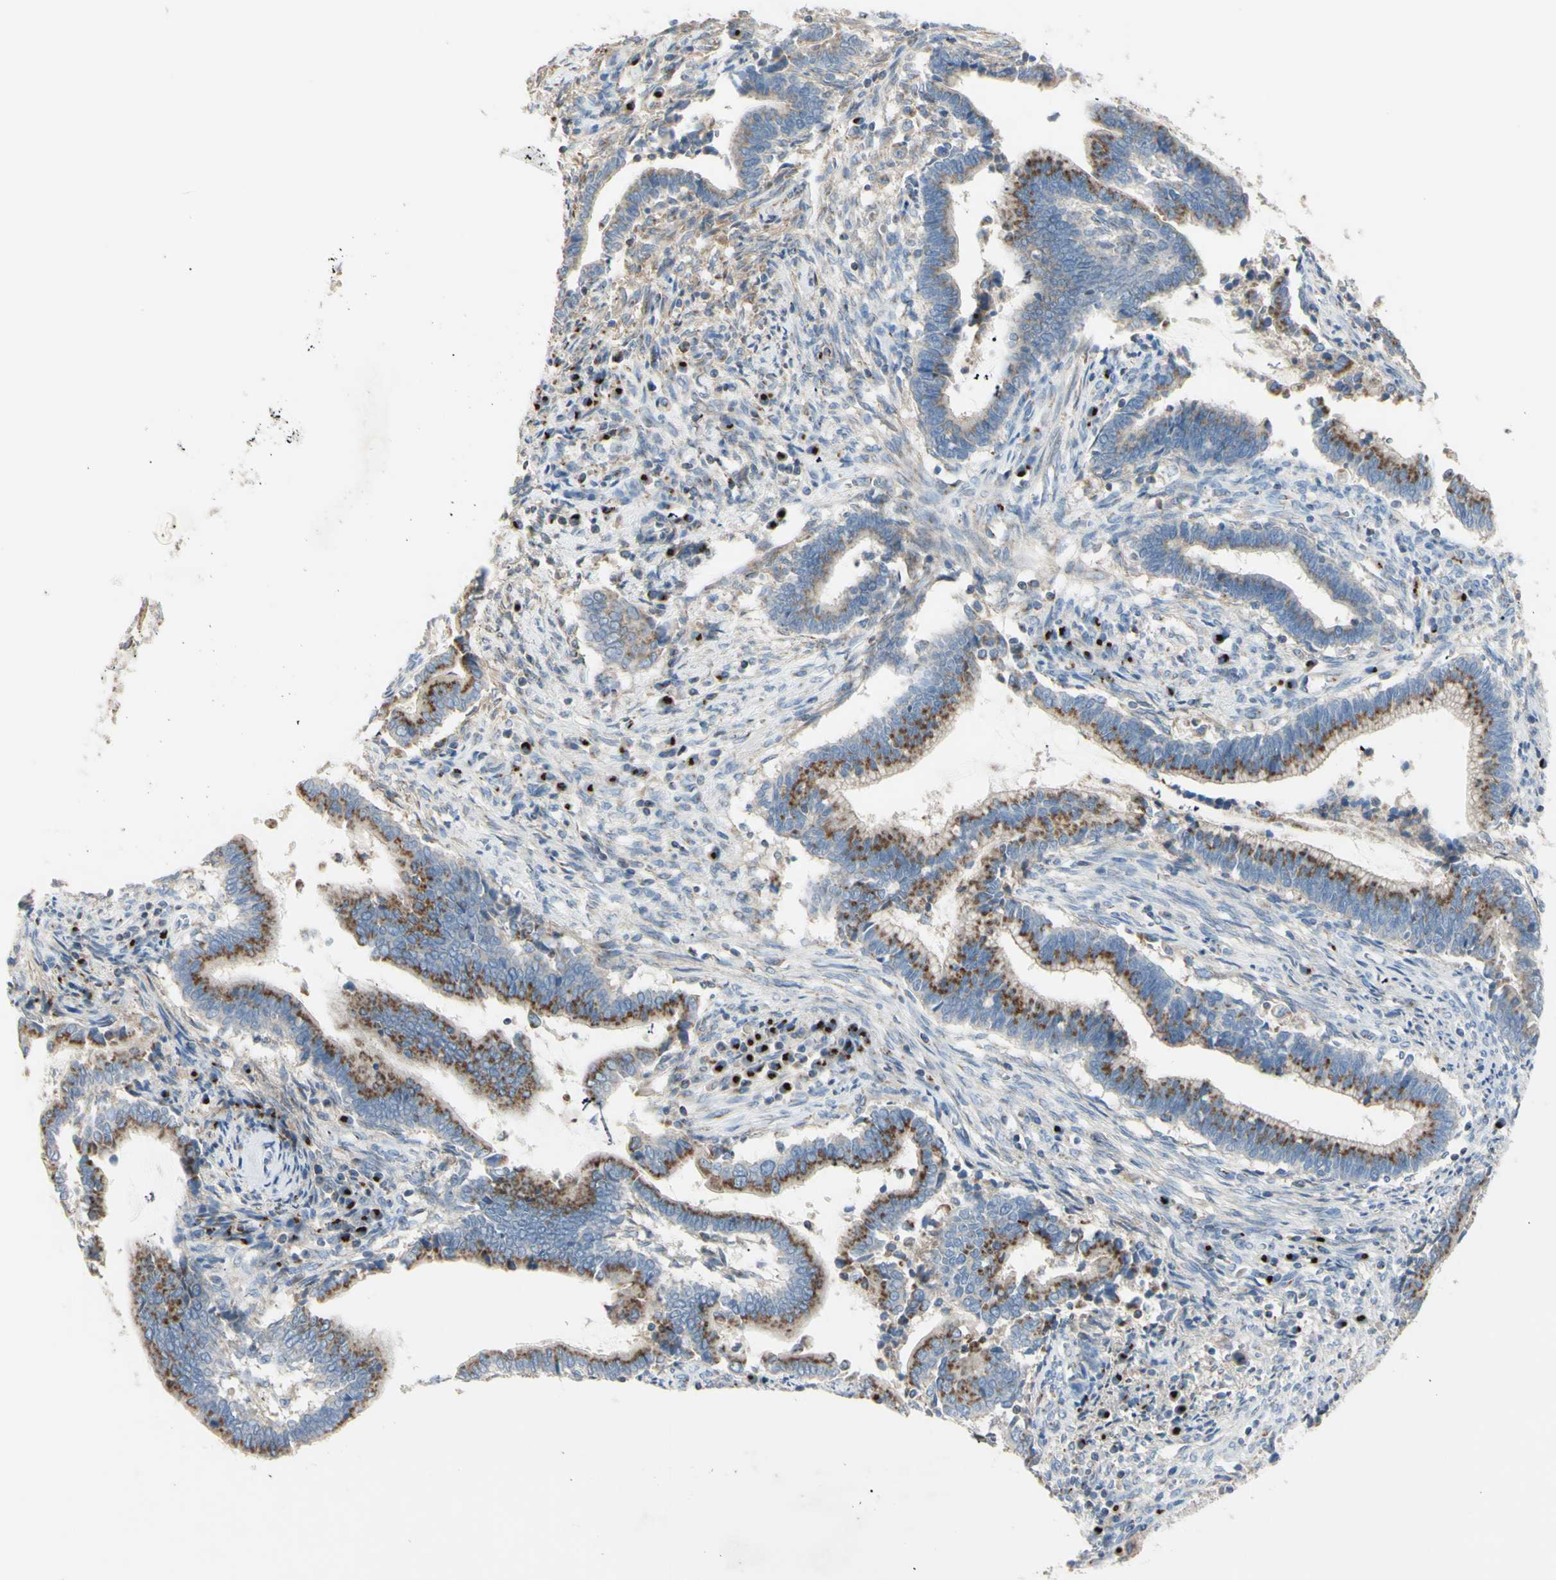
{"staining": {"intensity": "moderate", "quantity": ">75%", "location": "cytoplasmic/membranous"}, "tissue": "cervical cancer", "cell_type": "Tumor cells", "image_type": "cancer", "snomed": [{"axis": "morphology", "description": "Adenocarcinoma, NOS"}, {"axis": "topography", "description": "Cervix"}], "caption": "Approximately >75% of tumor cells in cervical cancer demonstrate moderate cytoplasmic/membranous protein positivity as visualized by brown immunohistochemical staining.", "gene": "B4GALT3", "patient": {"sex": "female", "age": 44}}